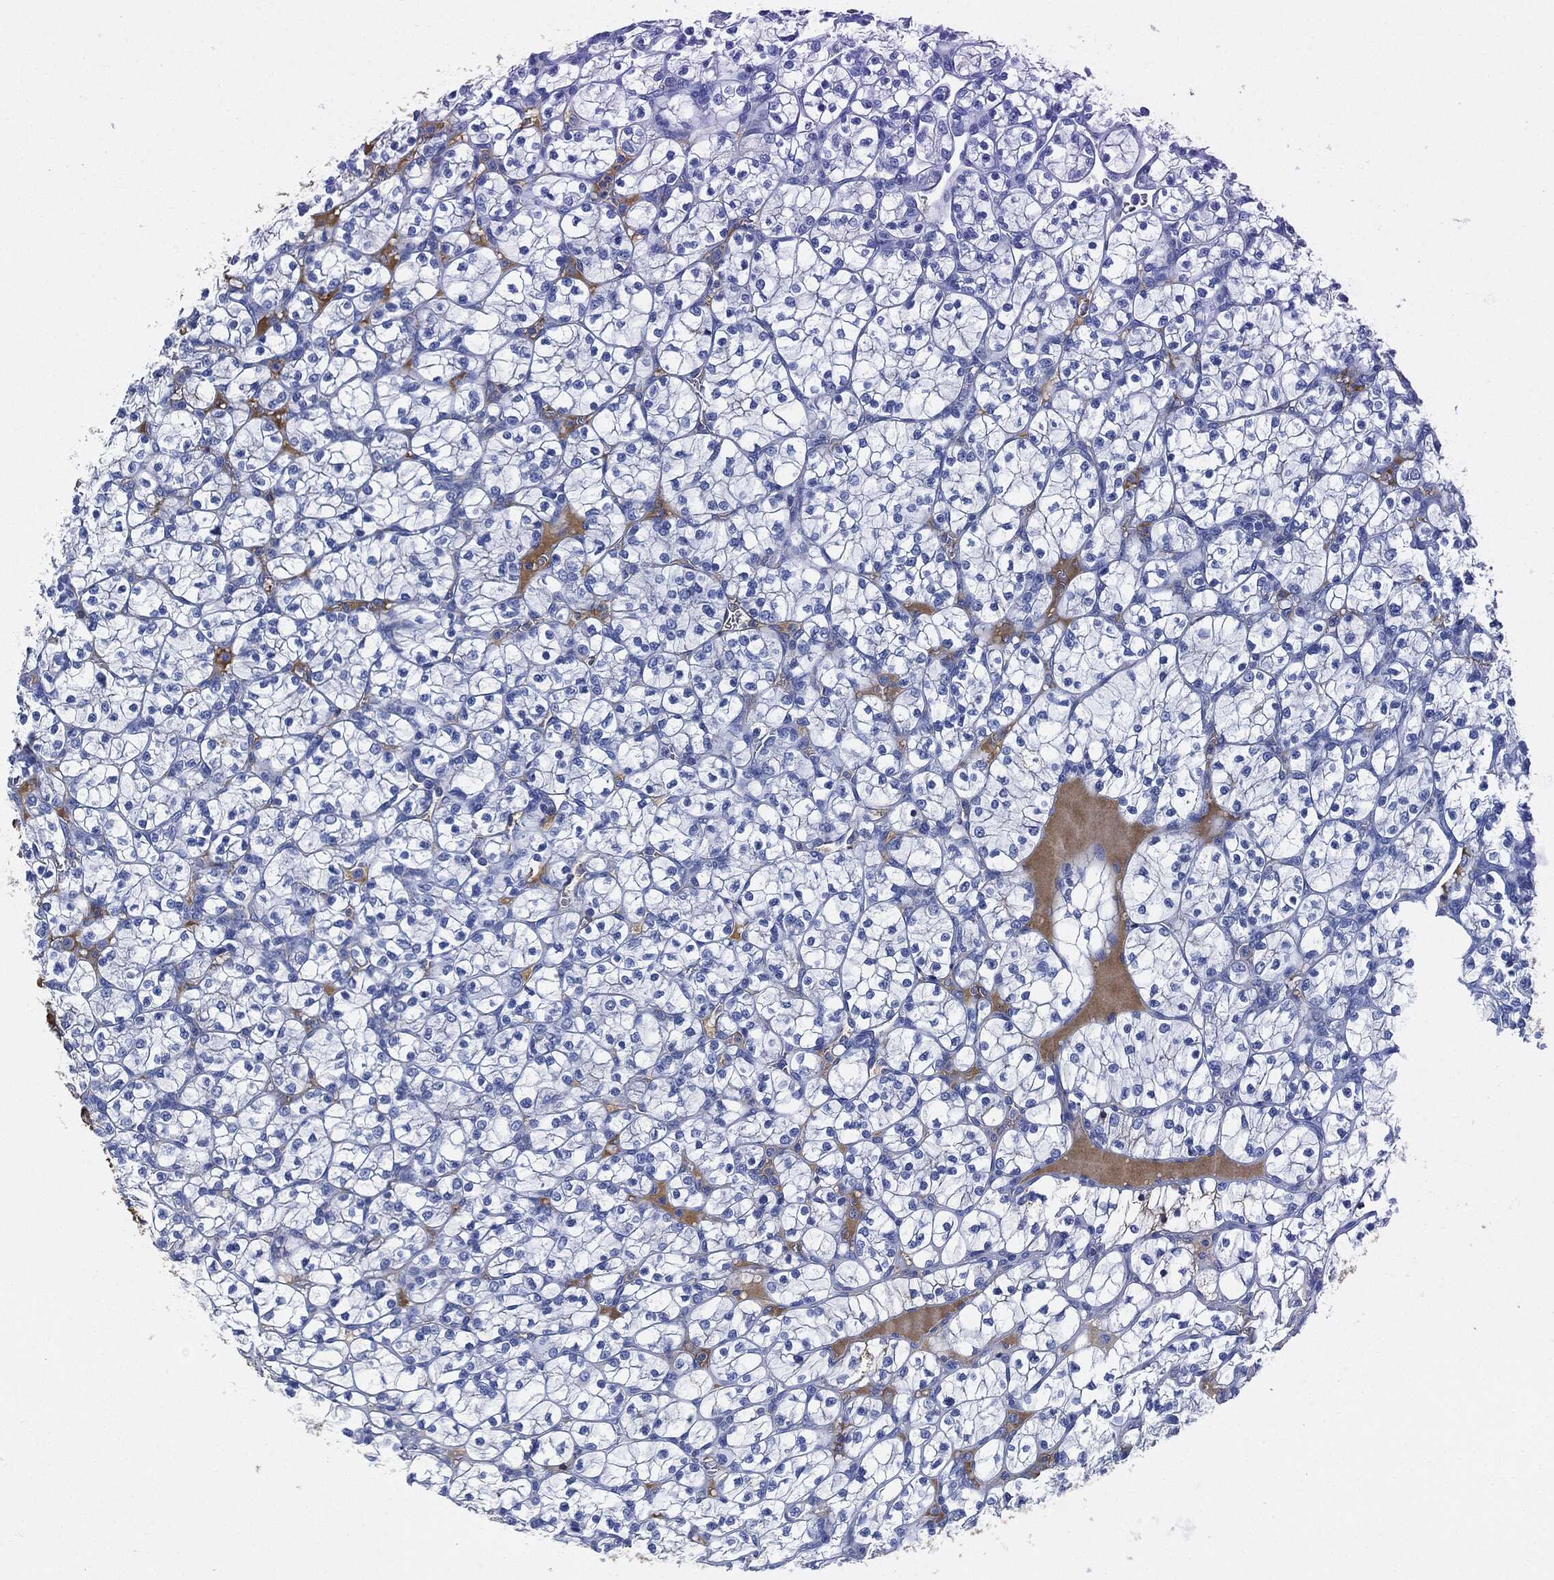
{"staining": {"intensity": "negative", "quantity": "none", "location": "none"}, "tissue": "renal cancer", "cell_type": "Tumor cells", "image_type": "cancer", "snomed": [{"axis": "morphology", "description": "Adenocarcinoma, NOS"}, {"axis": "topography", "description": "Kidney"}], "caption": "Tumor cells show no significant staining in renal cancer (adenocarcinoma).", "gene": "IGLV6-57", "patient": {"sex": "female", "age": 89}}